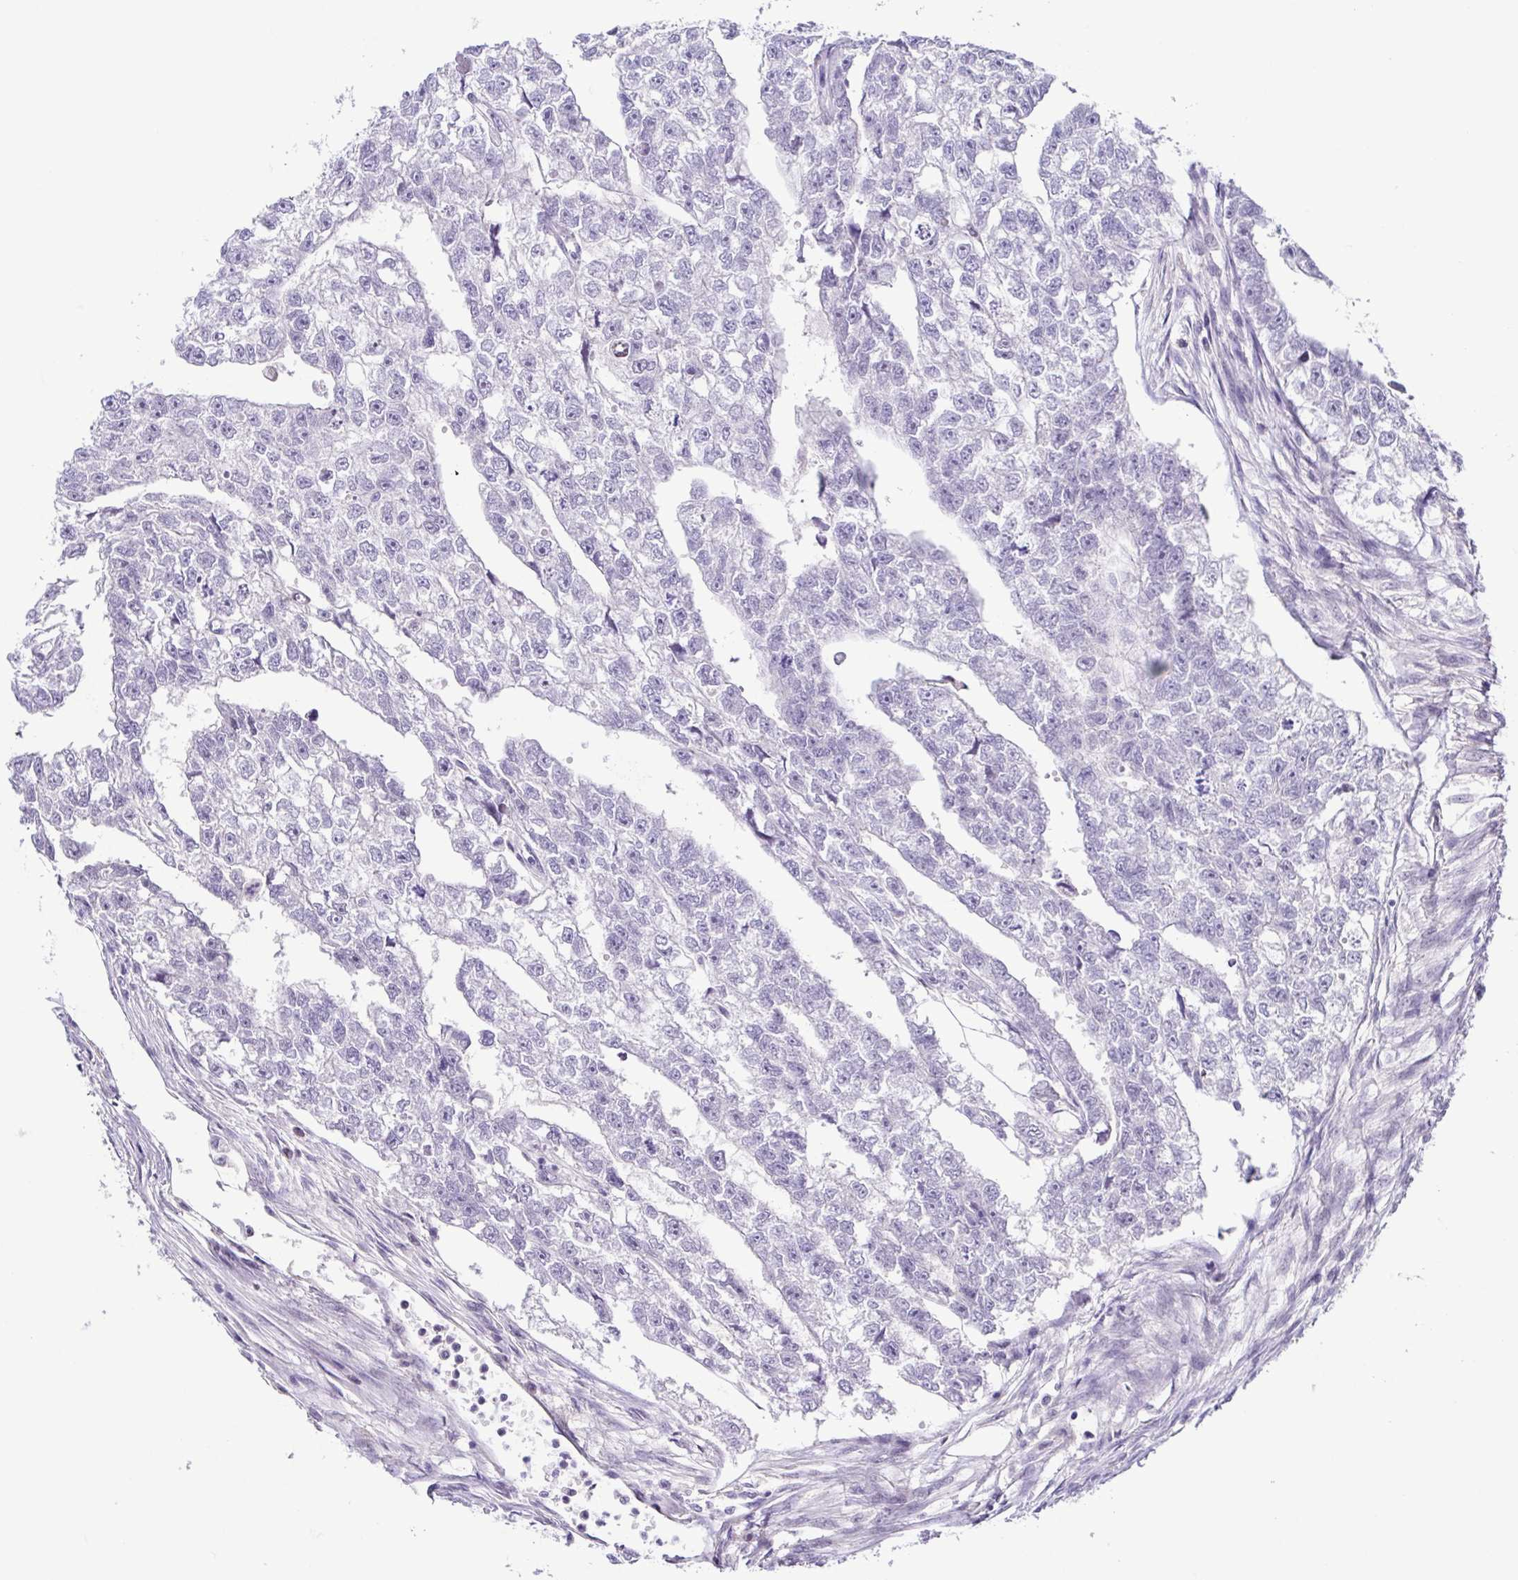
{"staining": {"intensity": "negative", "quantity": "none", "location": "none"}, "tissue": "testis cancer", "cell_type": "Tumor cells", "image_type": "cancer", "snomed": [{"axis": "morphology", "description": "Carcinoma, Embryonal, NOS"}, {"axis": "morphology", "description": "Teratoma, malignant, NOS"}, {"axis": "topography", "description": "Testis"}], "caption": "High magnification brightfield microscopy of testis cancer (embryonal carcinoma) stained with DAB (3,3'-diaminobenzidine) (brown) and counterstained with hematoxylin (blue): tumor cells show no significant expression.", "gene": "TERT", "patient": {"sex": "male", "age": 44}}